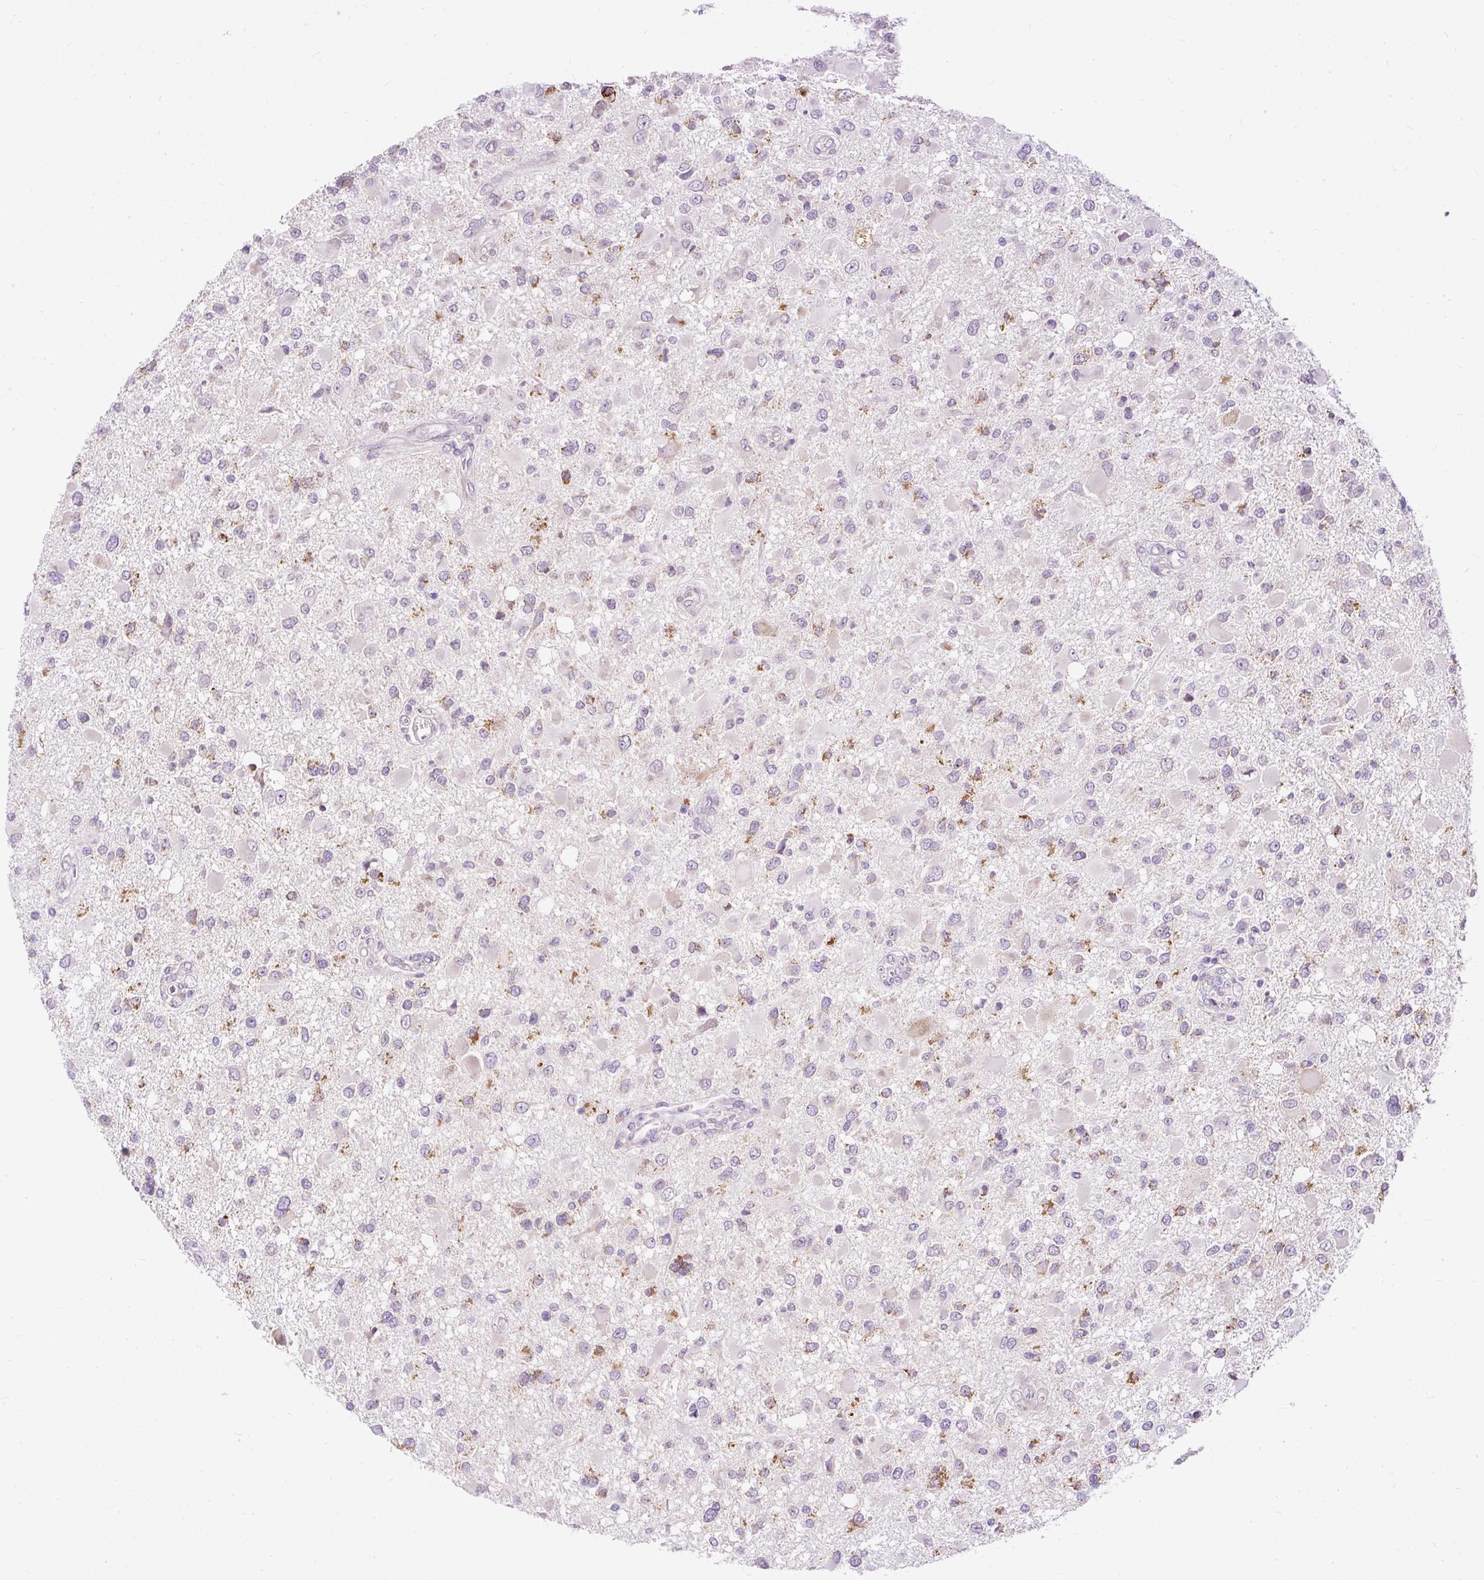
{"staining": {"intensity": "moderate", "quantity": "<25%", "location": "cytoplasmic/membranous"}, "tissue": "glioma", "cell_type": "Tumor cells", "image_type": "cancer", "snomed": [{"axis": "morphology", "description": "Glioma, malignant, High grade"}, {"axis": "topography", "description": "Brain"}], "caption": "DAB (3,3'-diaminobenzidine) immunohistochemical staining of human high-grade glioma (malignant) reveals moderate cytoplasmic/membranous protein expression in about <25% of tumor cells.", "gene": "FMC1", "patient": {"sex": "male", "age": 53}}